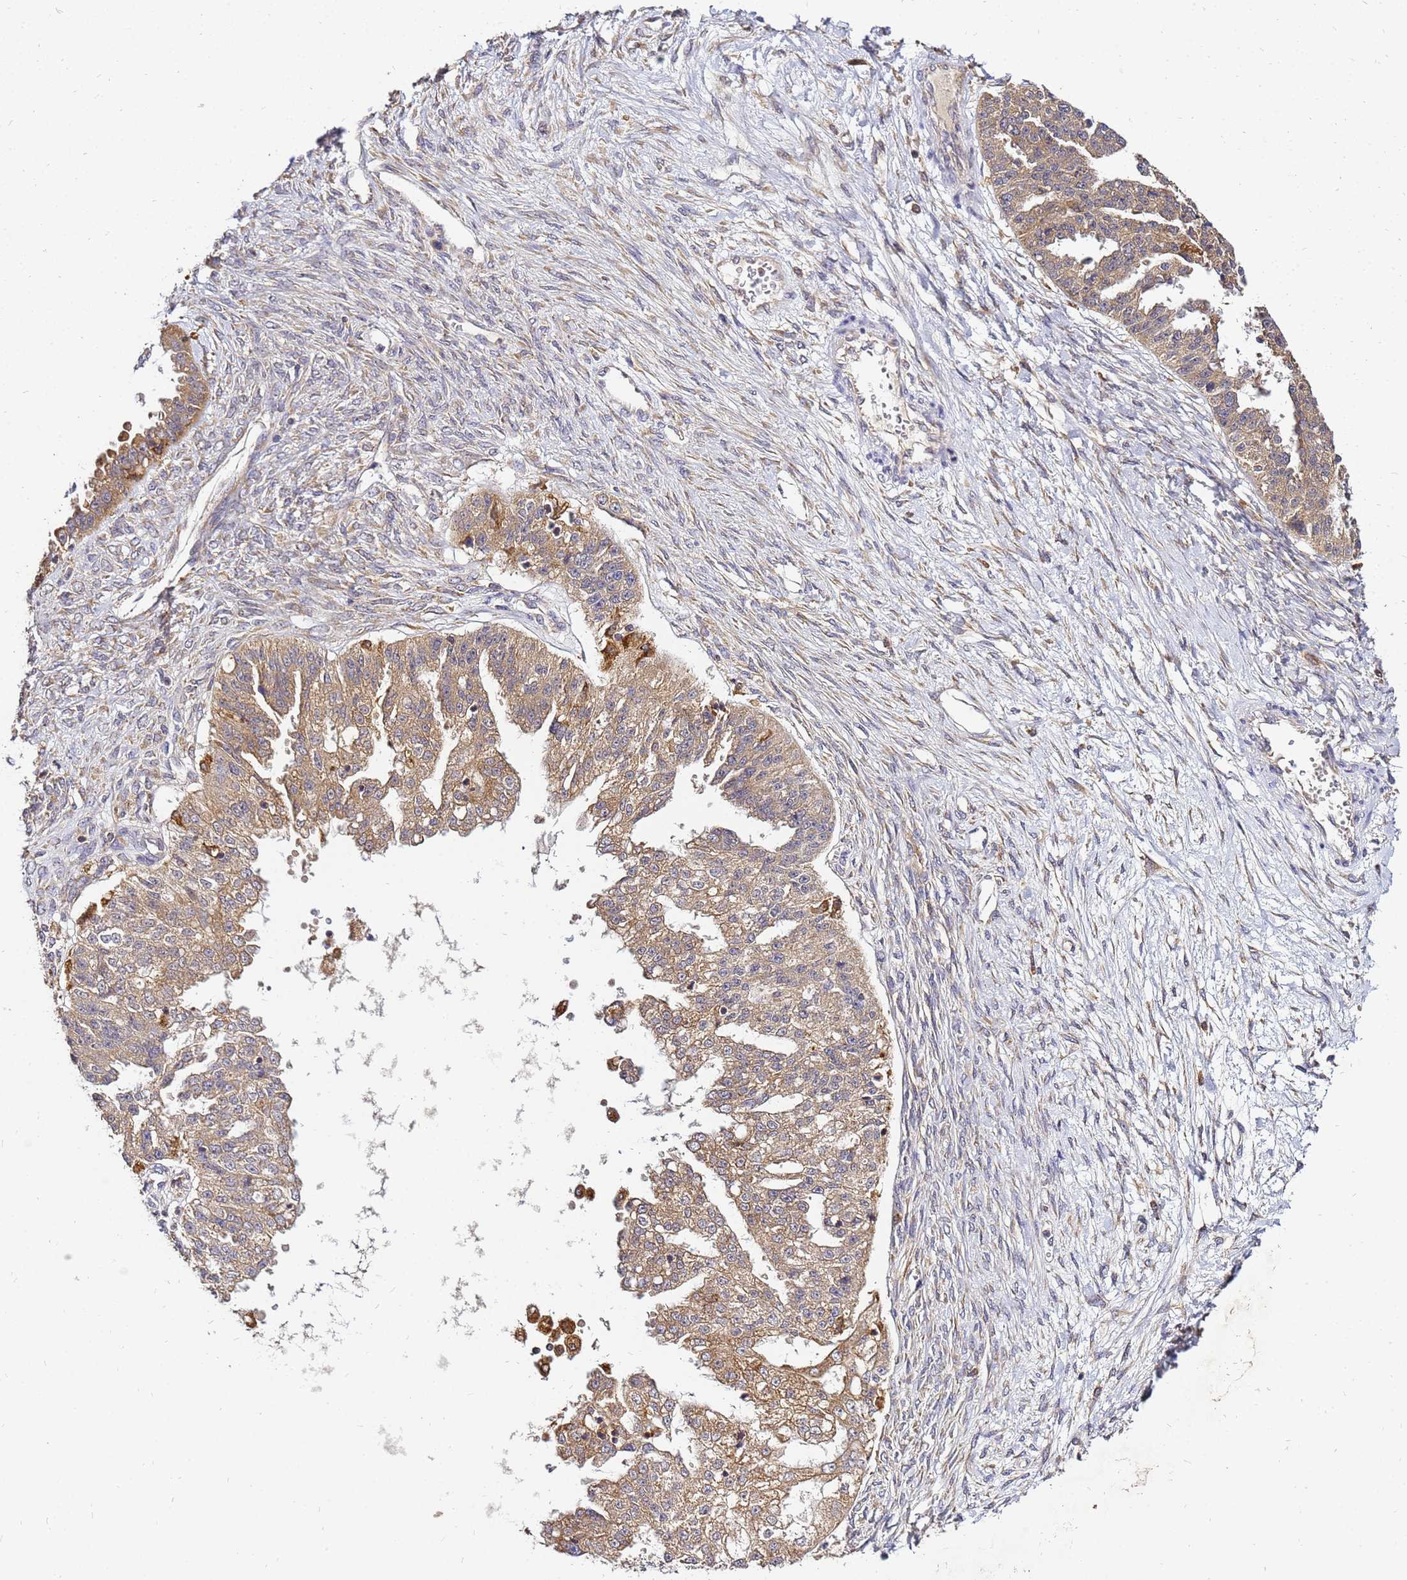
{"staining": {"intensity": "moderate", "quantity": ">75%", "location": "cytoplasmic/membranous"}, "tissue": "ovarian cancer", "cell_type": "Tumor cells", "image_type": "cancer", "snomed": [{"axis": "morphology", "description": "Cystadenocarcinoma, serous, NOS"}, {"axis": "topography", "description": "Ovary"}], "caption": "DAB (3,3'-diaminobenzidine) immunohistochemical staining of ovarian serous cystadenocarcinoma exhibits moderate cytoplasmic/membranous protein expression in about >75% of tumor cells.", "gene": "ADPGK", "patient": {"sex": "female", "age": 58}}